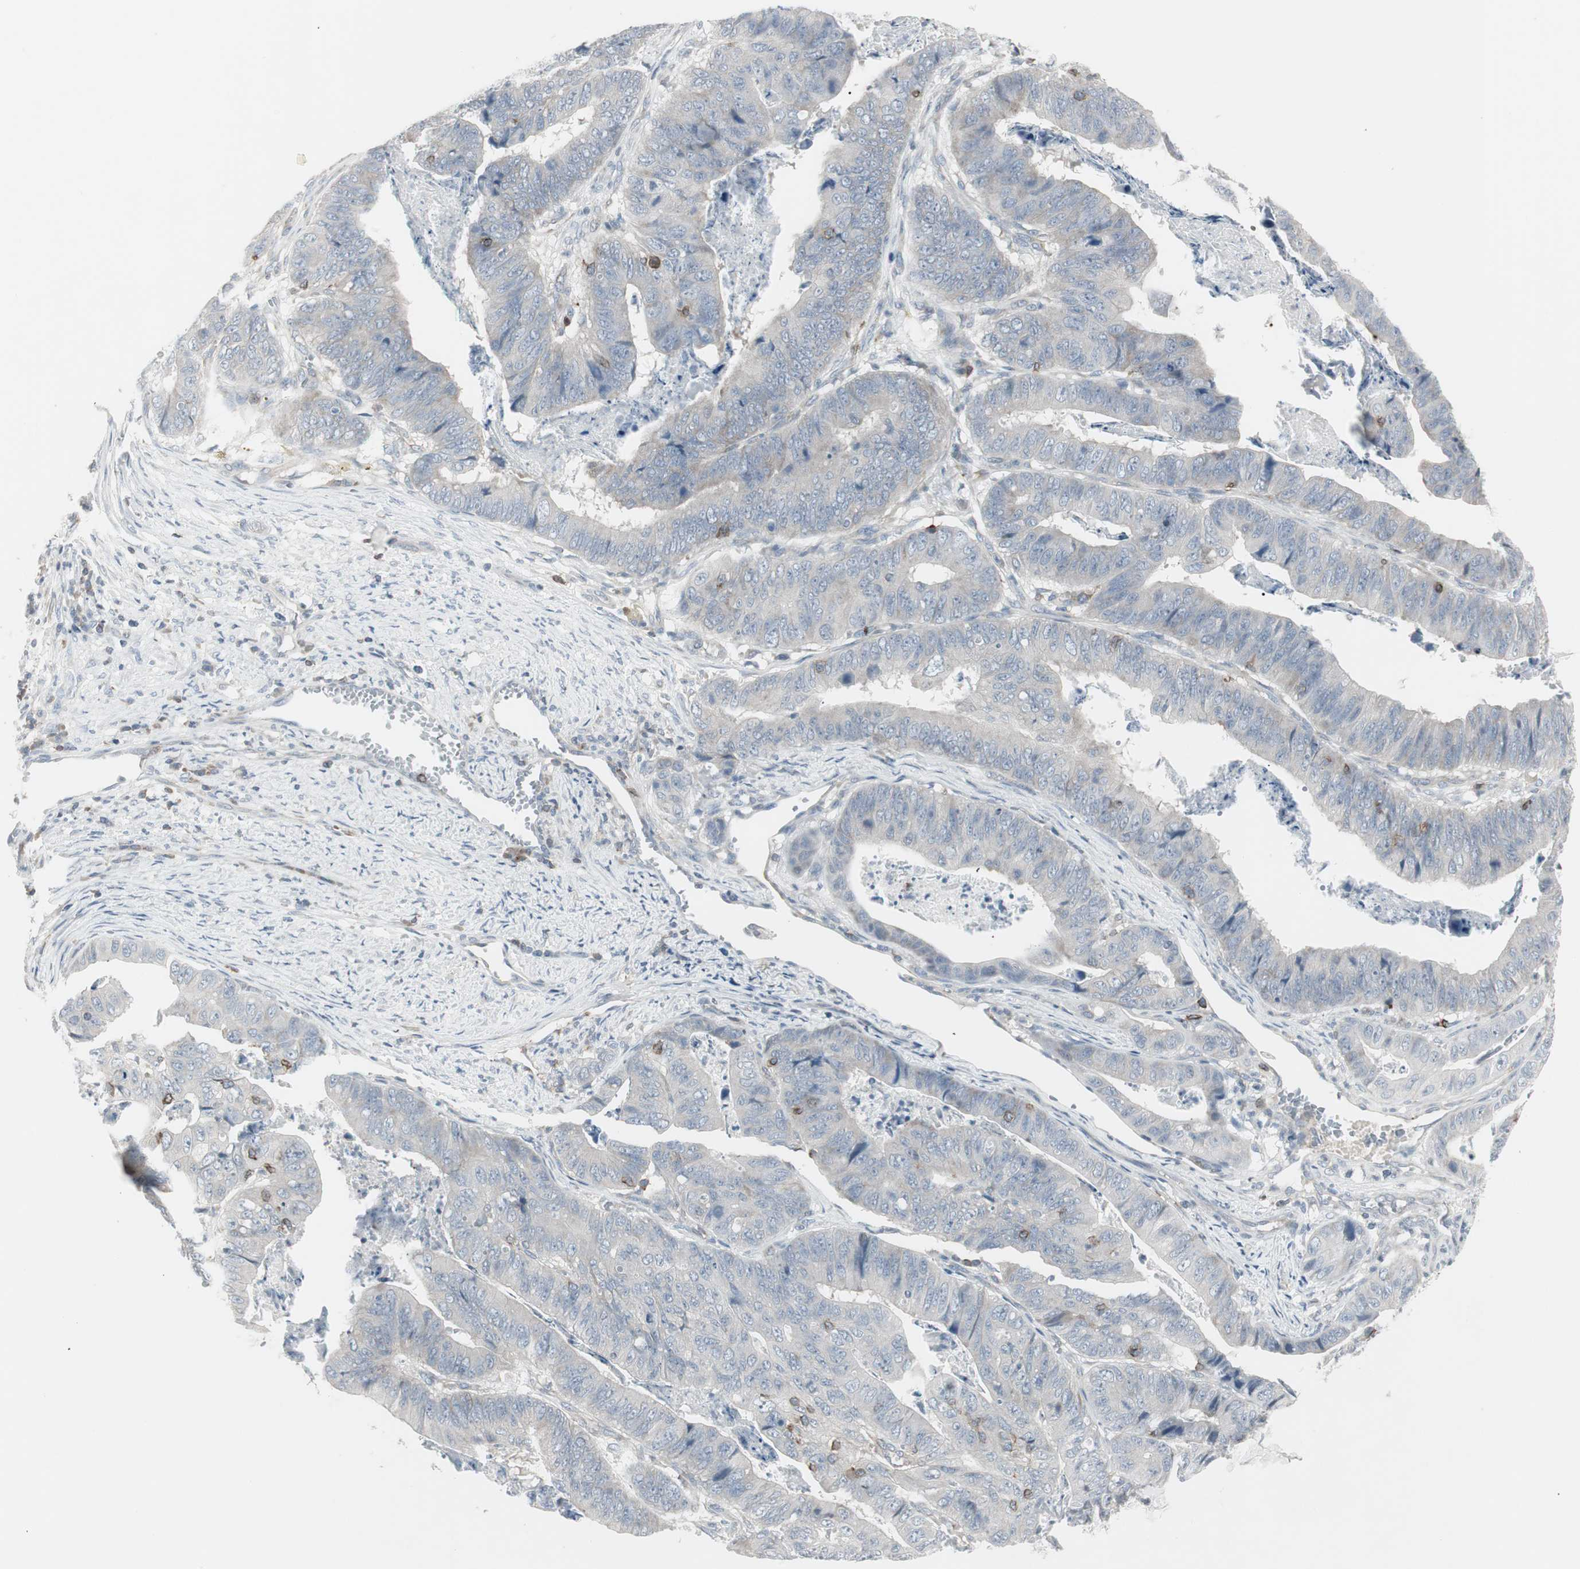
{"staining": {"intensity": "negative", "quantity": "none", "location": "none"}, "tissue": "stomach cancer", "cell_type": "Tumor cells", "image_type": "cancer", "snomed": [{"axis": "morphology", "description": "Adenocarcinoma, NOS"}, {"axis": "topography", "description": "Stomach, lower"}], "caption": "Immunohistochemistry (IHC) of adenocarcinoma (stomach) reveals no staining in tumor cells.", "gene": "MAP4K4", "patient": {"sex": "male", "age": 77}}